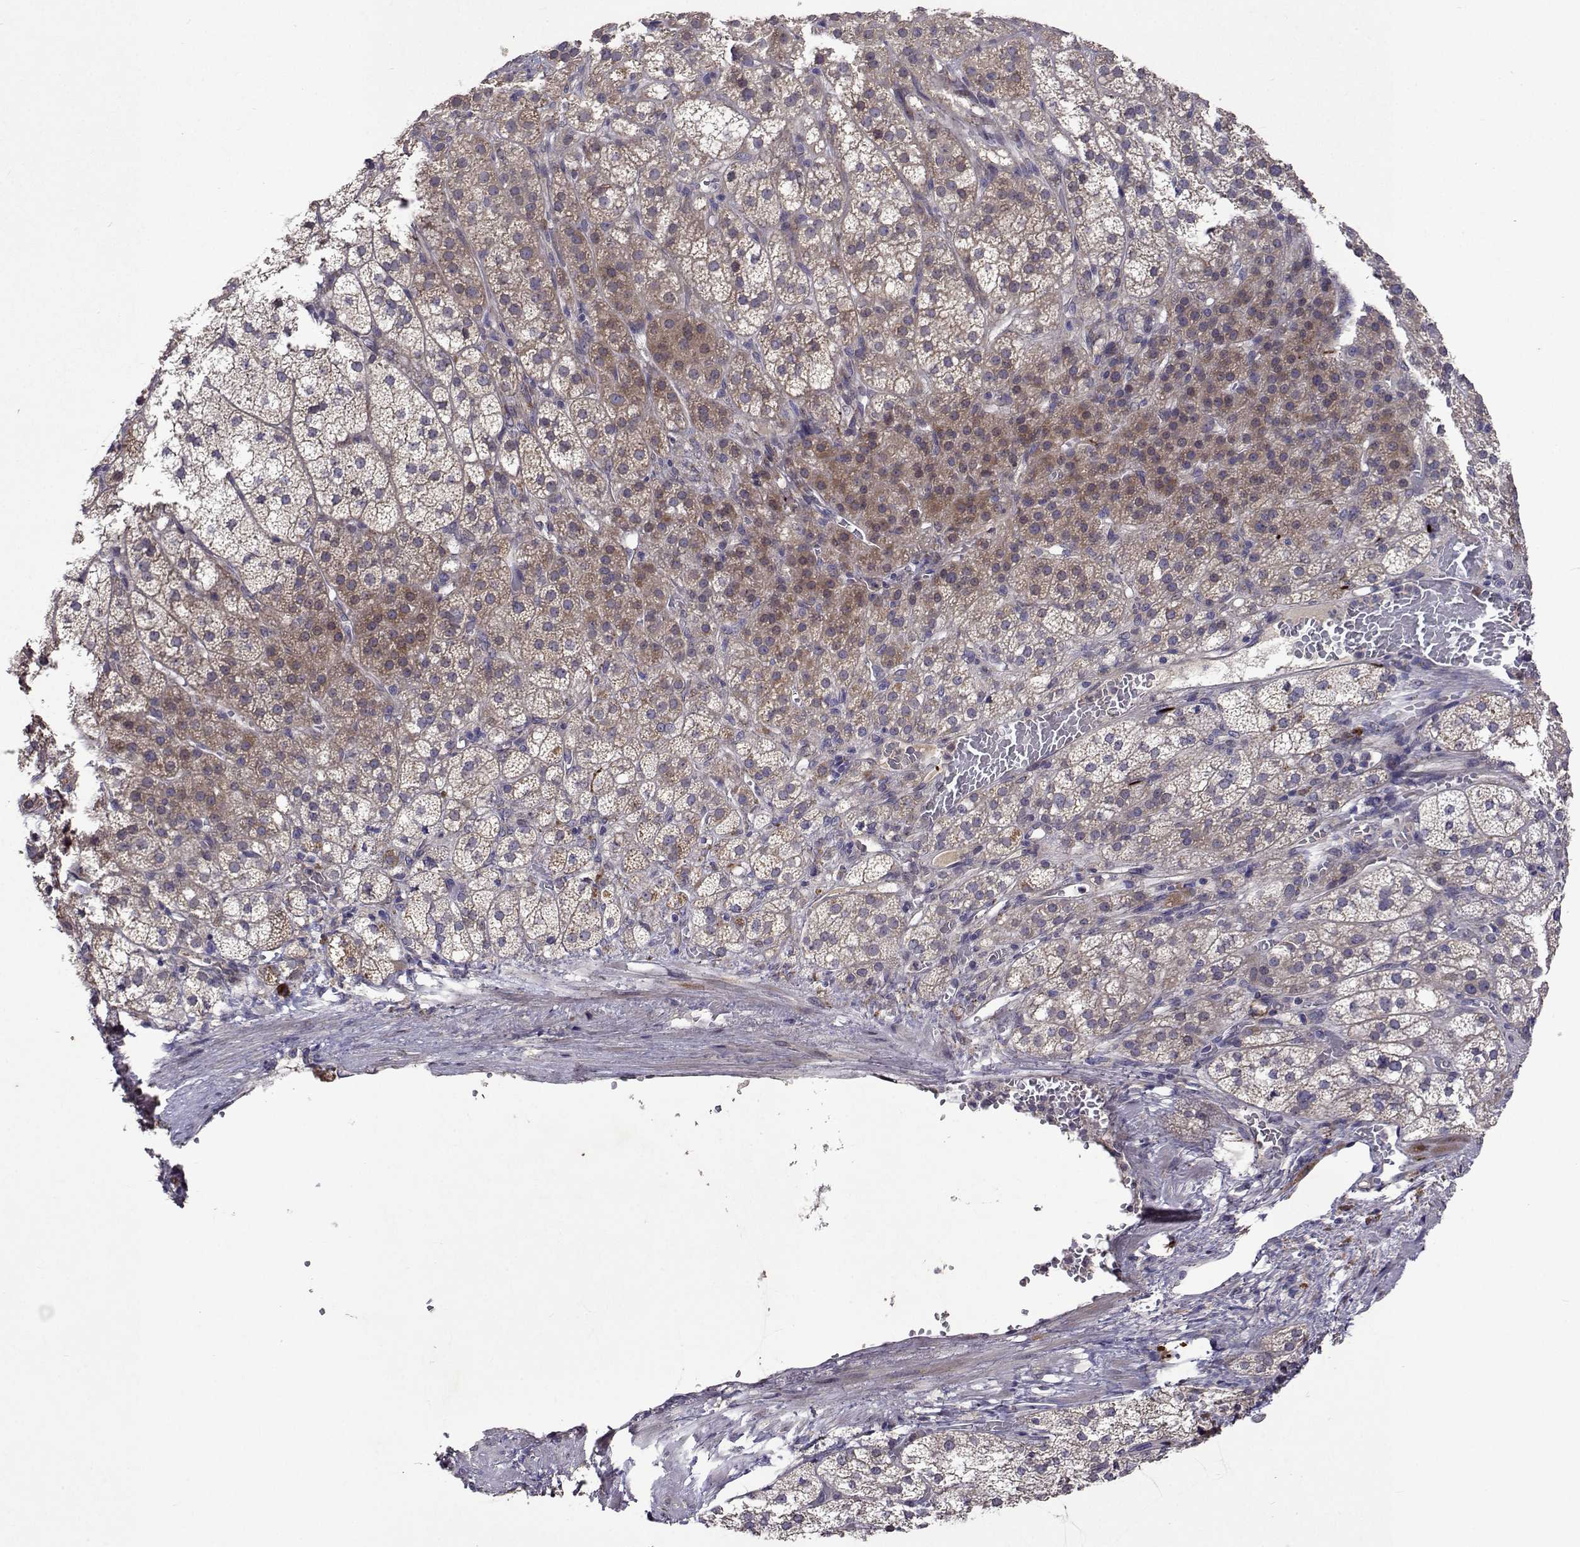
{"staining": {"intensity": "weak", "quantity": "25%-75%", "location": "cytoplasmic/membranous"}, "tissue": "adrenal gland", "cell_type": "Glandular cells", "image_type": "normal", "snomed": [{"axis": "morphology", "description": "Normal tissue, NOS"}, {"axis": "topography", "description": "Adrenal gland"}], "caption": "Adrenal gland was stained to show a protein in brown. There is low levels of weak cytoplasmic/membranous staining in about 25%-75% of glandular cells. Ihc stains the protein in brown and the nuclei are stained blue.", "gene": "TARBP2", "patient": {"sex": "female", "age": 60}}